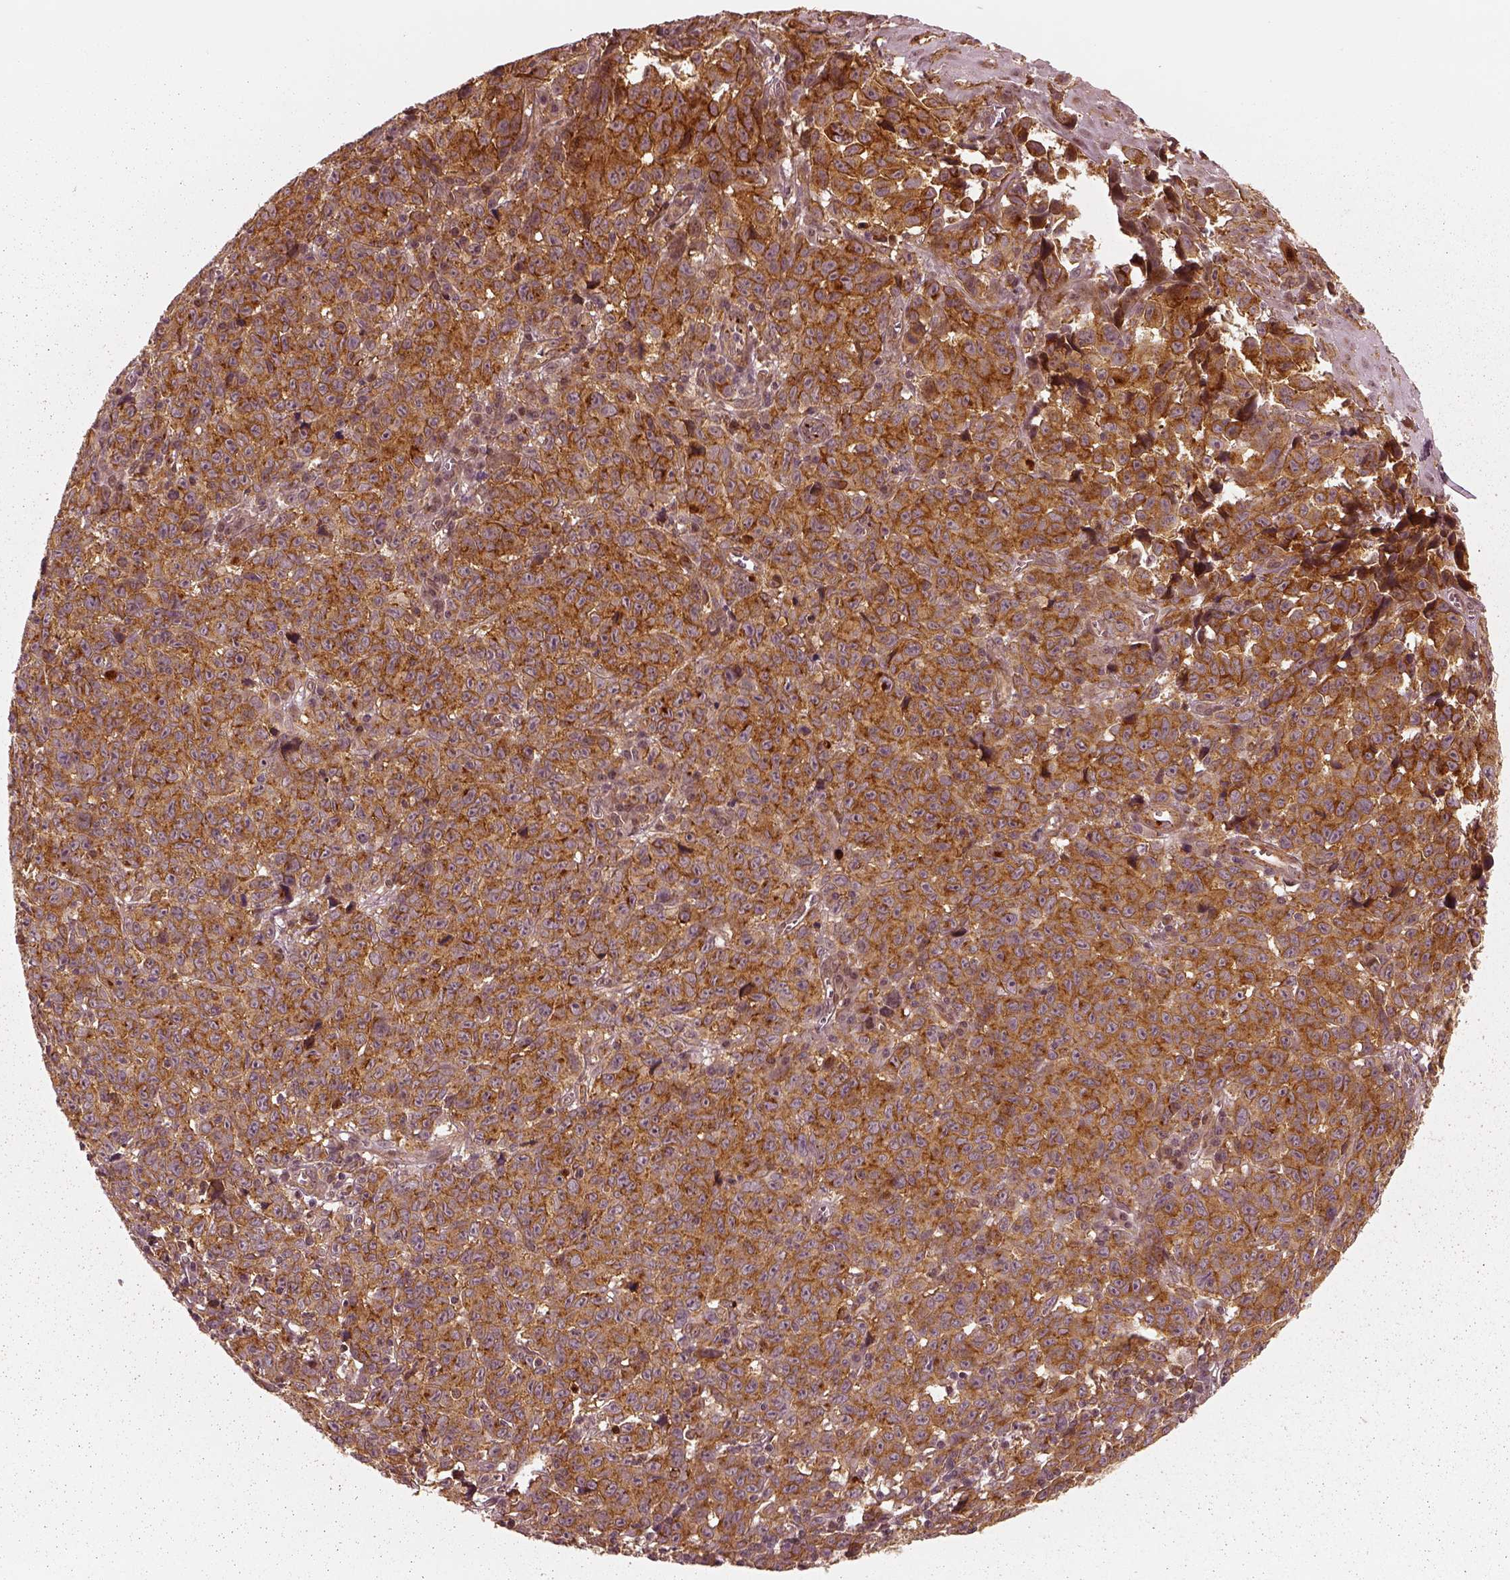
{"staining": {"intensity": "strong", "quantity": ">75%", "location": "cytoplasmic/membranous"}, "tissue": "melanoma", "cell_type": "Tumor cells", "image_type": "cancer", "snomed": [{"axis": "morphology", "description": "Malignant melanoma, NOS"}, {"axis": "topography", "description": "Vulva, labia, clitoris and Bartholin´s gland, NO"}], "caption": "Human melanoma stained with a protein marker exhibits strong staining in tumor cells.", "gene": "SLC12A9", "patient": {"sex": "female", "age": 75}}